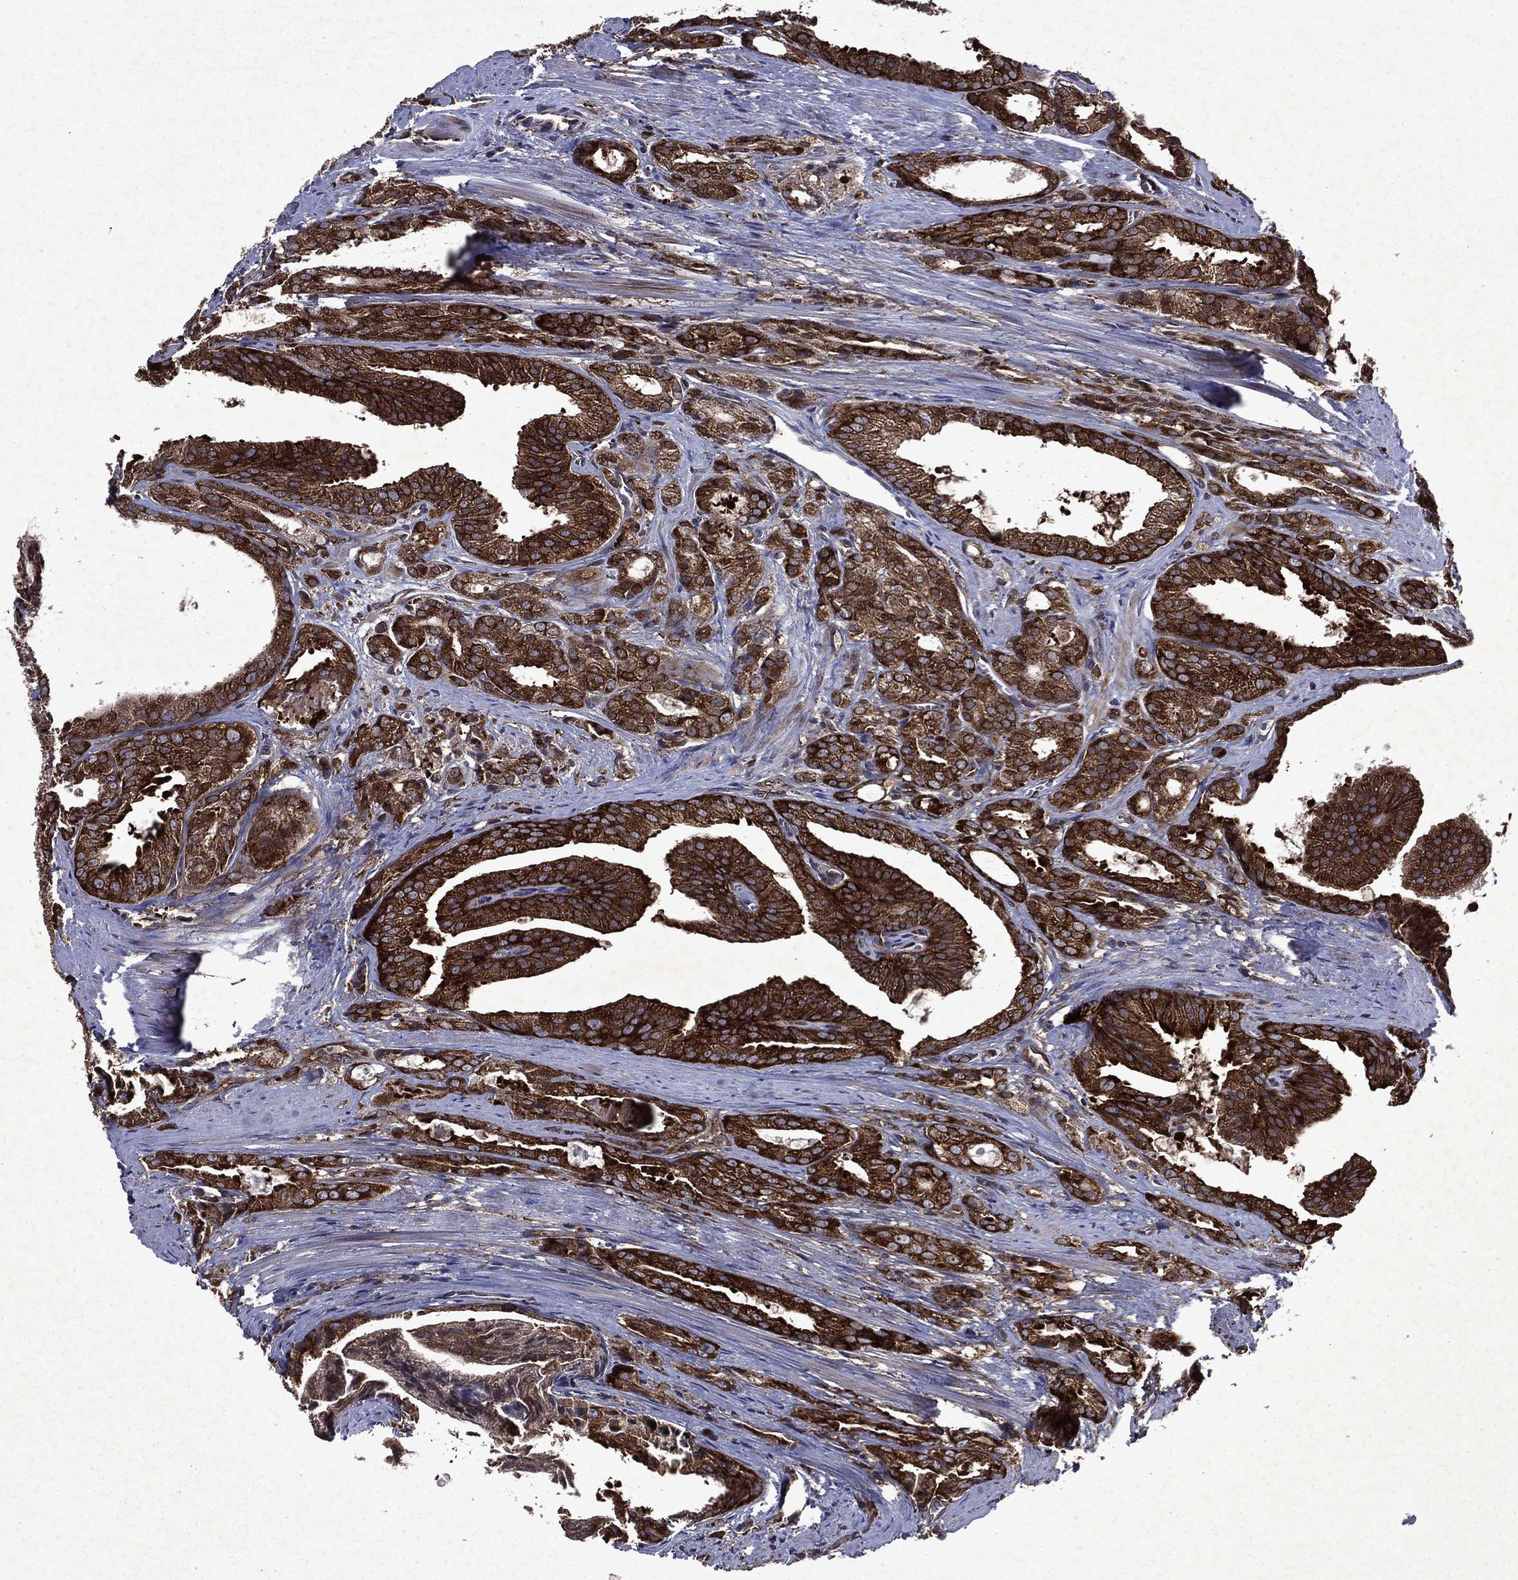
{"staining": {"intensity": "strong", "quantity": ">75%", "location": "cytoplasmic/membranous"}, "tissue": "prostate cancer", "cell_type": "Tumor cells", "image_type": "cancer", "snomed": [{"axis": "morphology", "description": "Adenocarcinoma, NOS"}, {"axis": "morphology", "description": "Adenocarcinoma, High grade"}, {"axis": "topography", "description": "Prostate"}], "caption": "Immunohistochemistry (IHC) photomicrograph of human prostate cancer stained for a protein (brown), which displays high levels of strong cytoplasmic/membranous expression in about >75% of tumor cells.", "gene": "EIF2B4", "patient": {"sex": "male", "age": 70}}